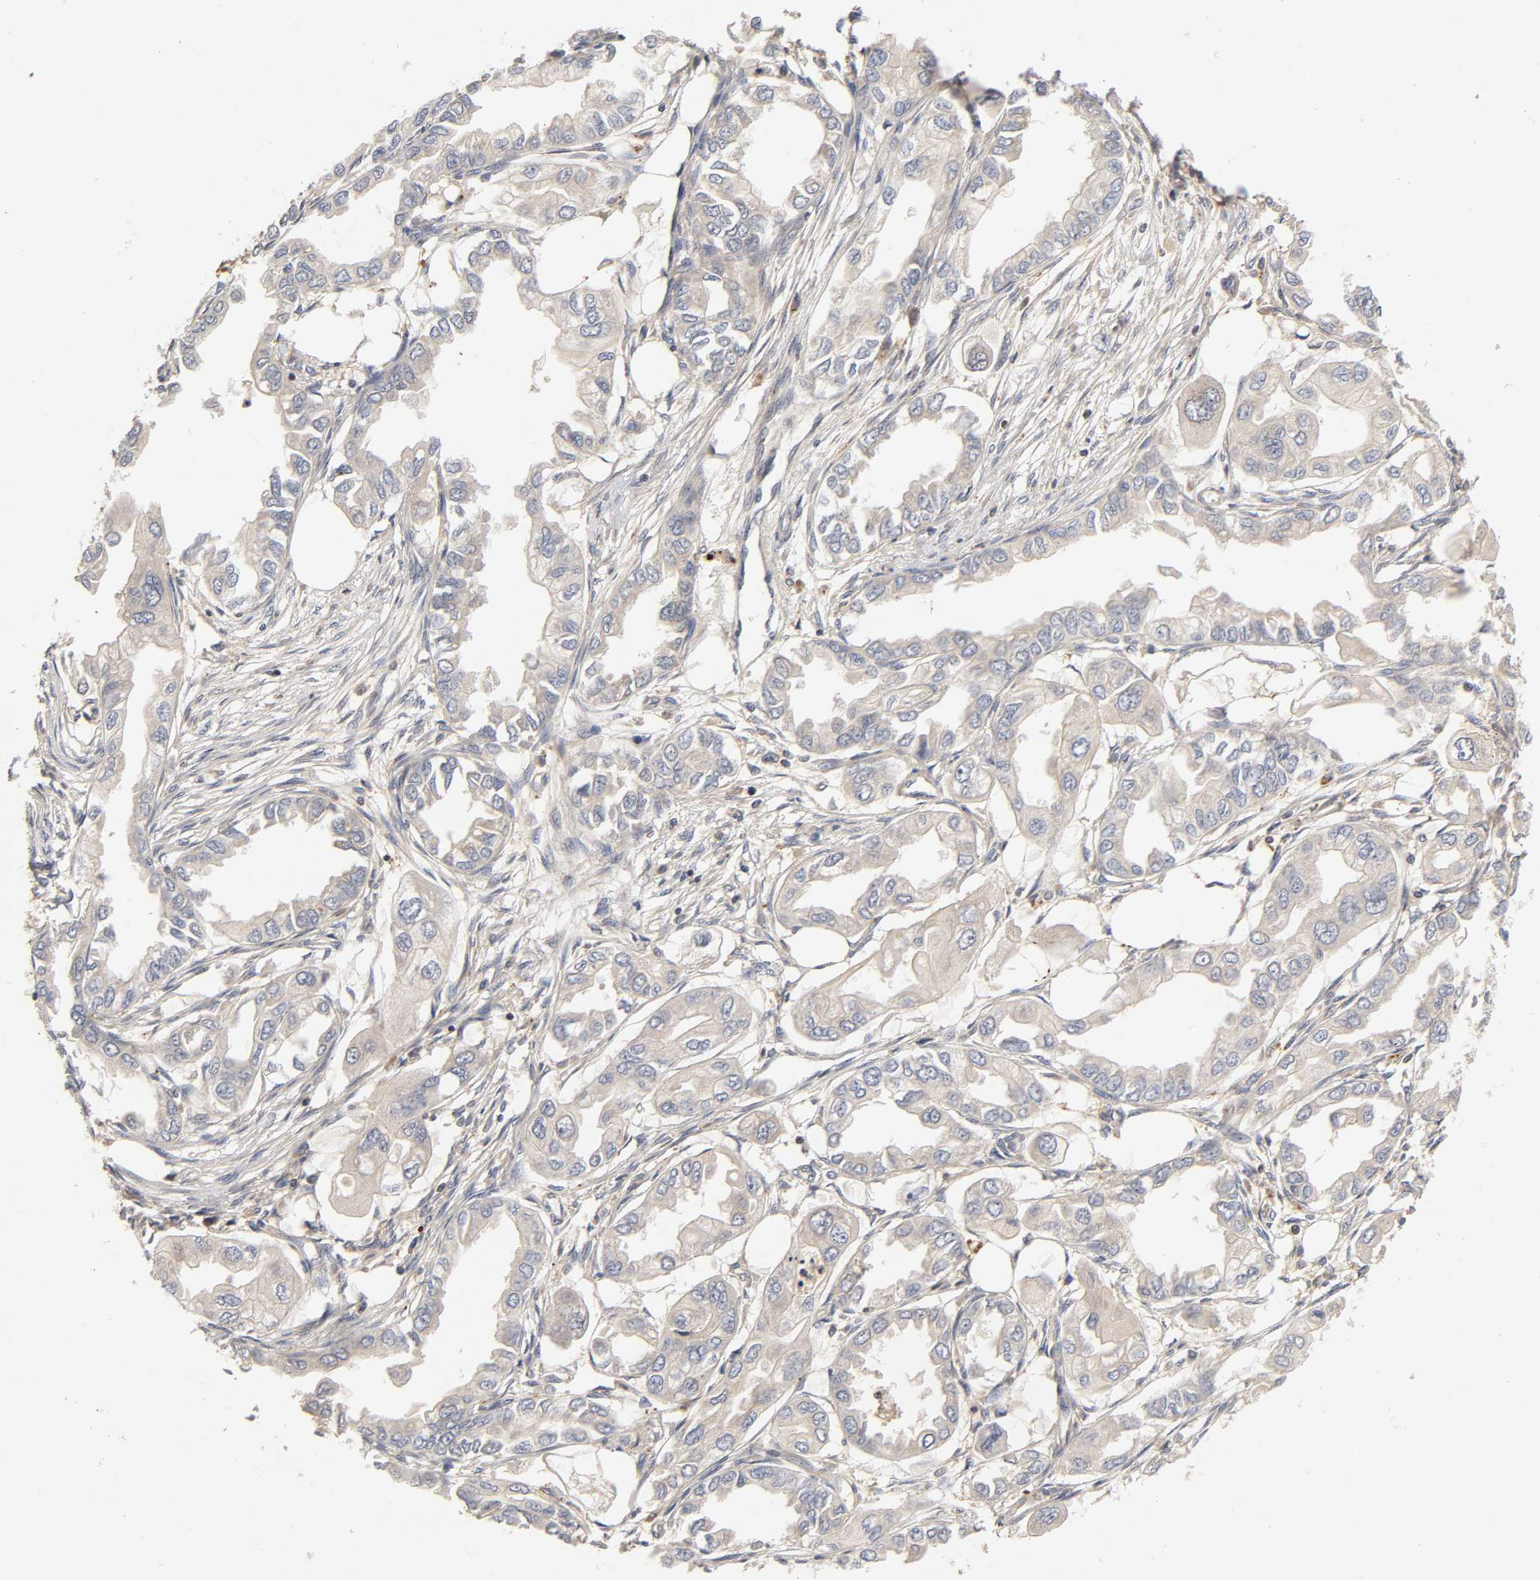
{"staining": {"intensity": "negative", "quantity": "none", "location": "none"}, "tissue": "endometrial cancer", "cell_type": "Tumor cells", "image_type": "cancer", "snomed": [{"axis": "morphology", "description": "Adenocarcinoma, NOS"}, {"axis": "topography", "description": "Endometrium"}], "caption": "This is a micrograph of immunohistochemistry (IHC) staining of adenocarcinoma (endometrial), which shows no expression in tumor cells.", "gene": "RHOA", "patient": {"sex": "female", "age": 67}}